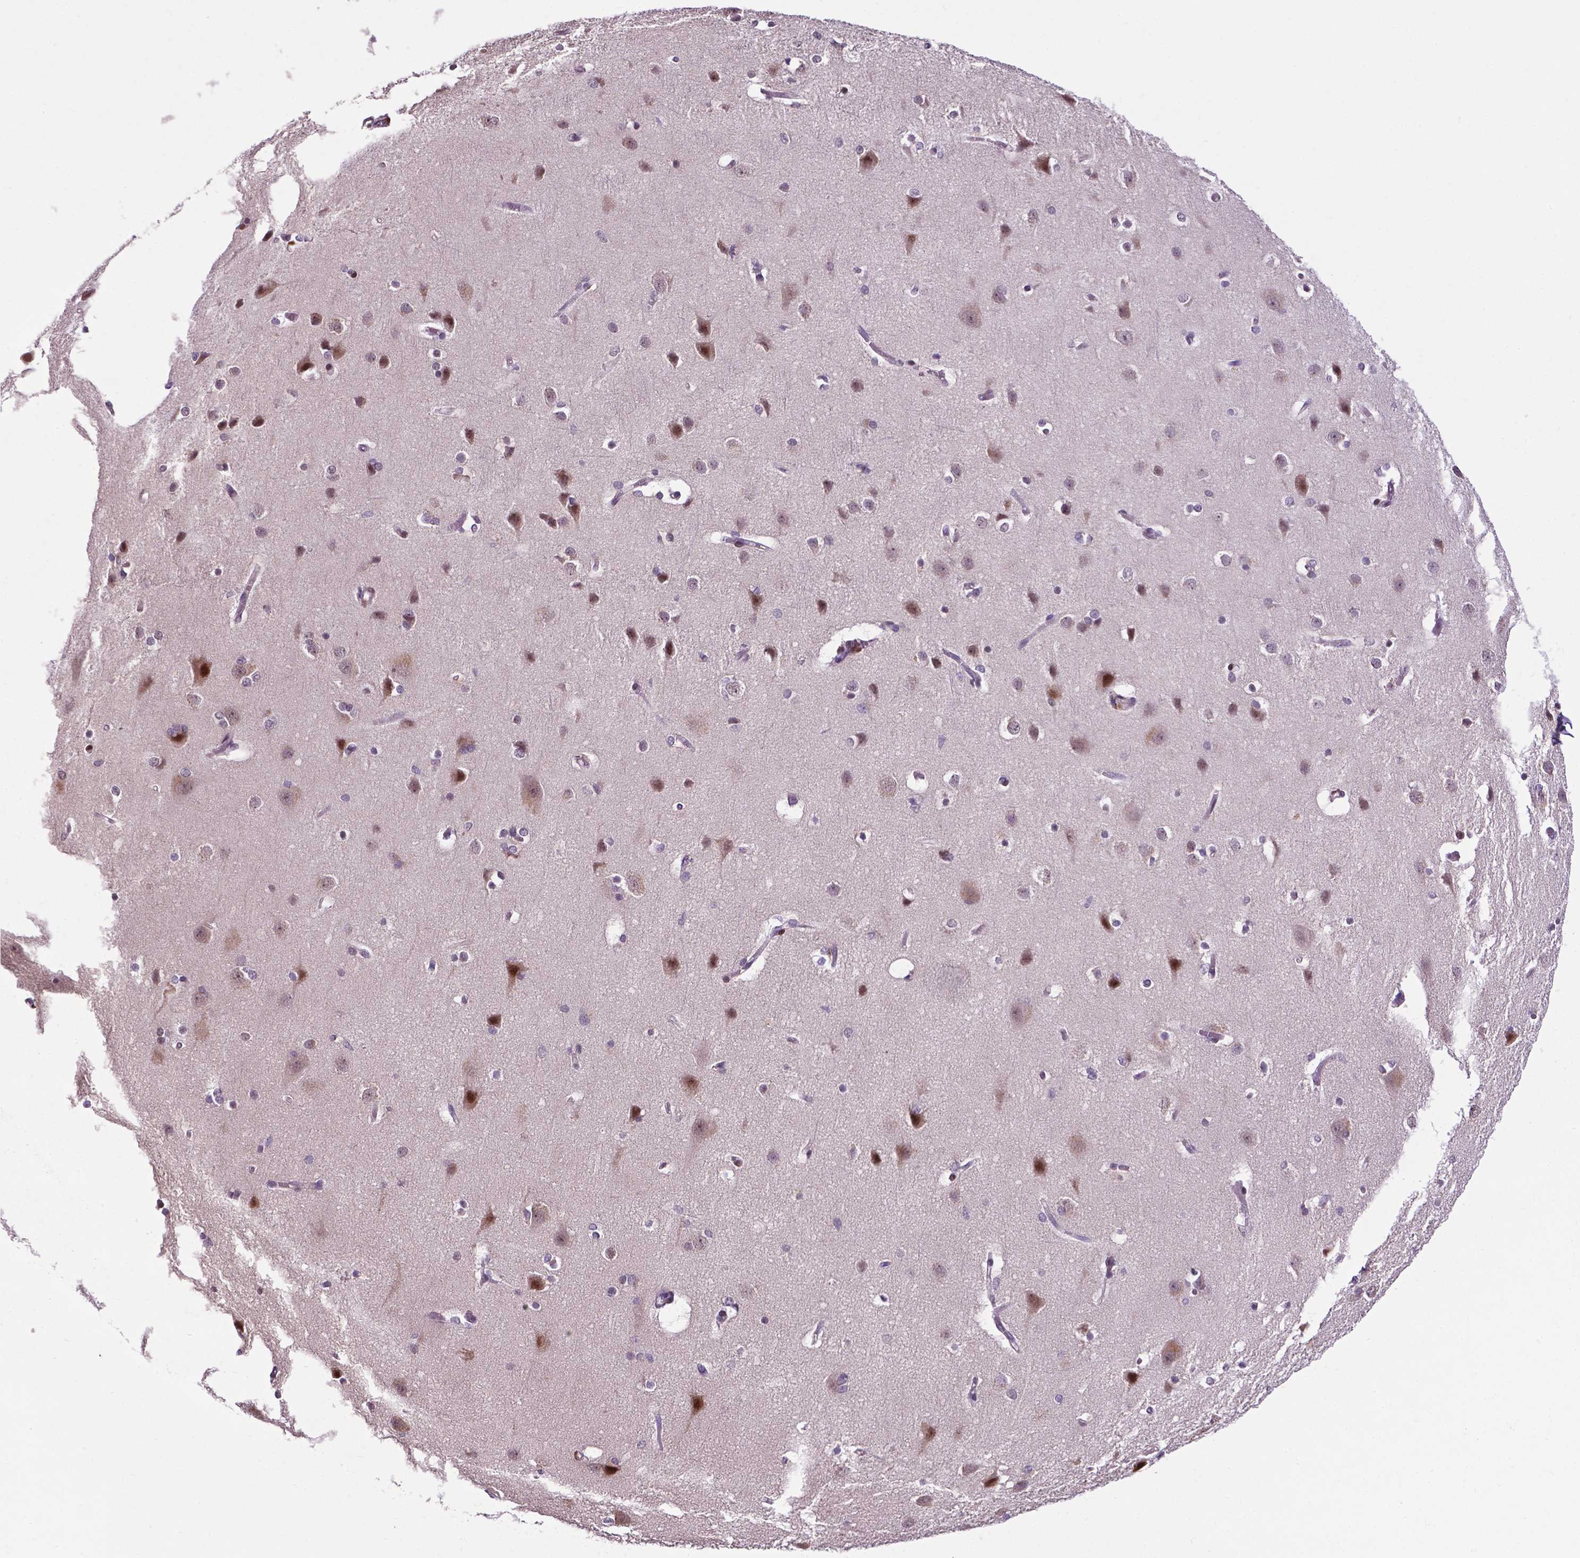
{"staining": {"intensity": "negative", "quantity": "none", "location": "none"}, "tissue": "cerebral cortex", "cell_type": "Endothelial cells", "image_type": "normal", "snomed": [{"axis": "morphology", "description": "Normal tissue, NOS"}, {"axis": "topography", "description": "Cerebral cortex"}], "caption": "This micrograph is of unremarkable cerebral cortex stained with immunohistochemistry (IHC) to label a protein in brown with the nuclei are counter-stained blue. There is no positivity in endothelial cells.", "gene": "SMAD2", "patient": {"sex": "male", "age": 37}}